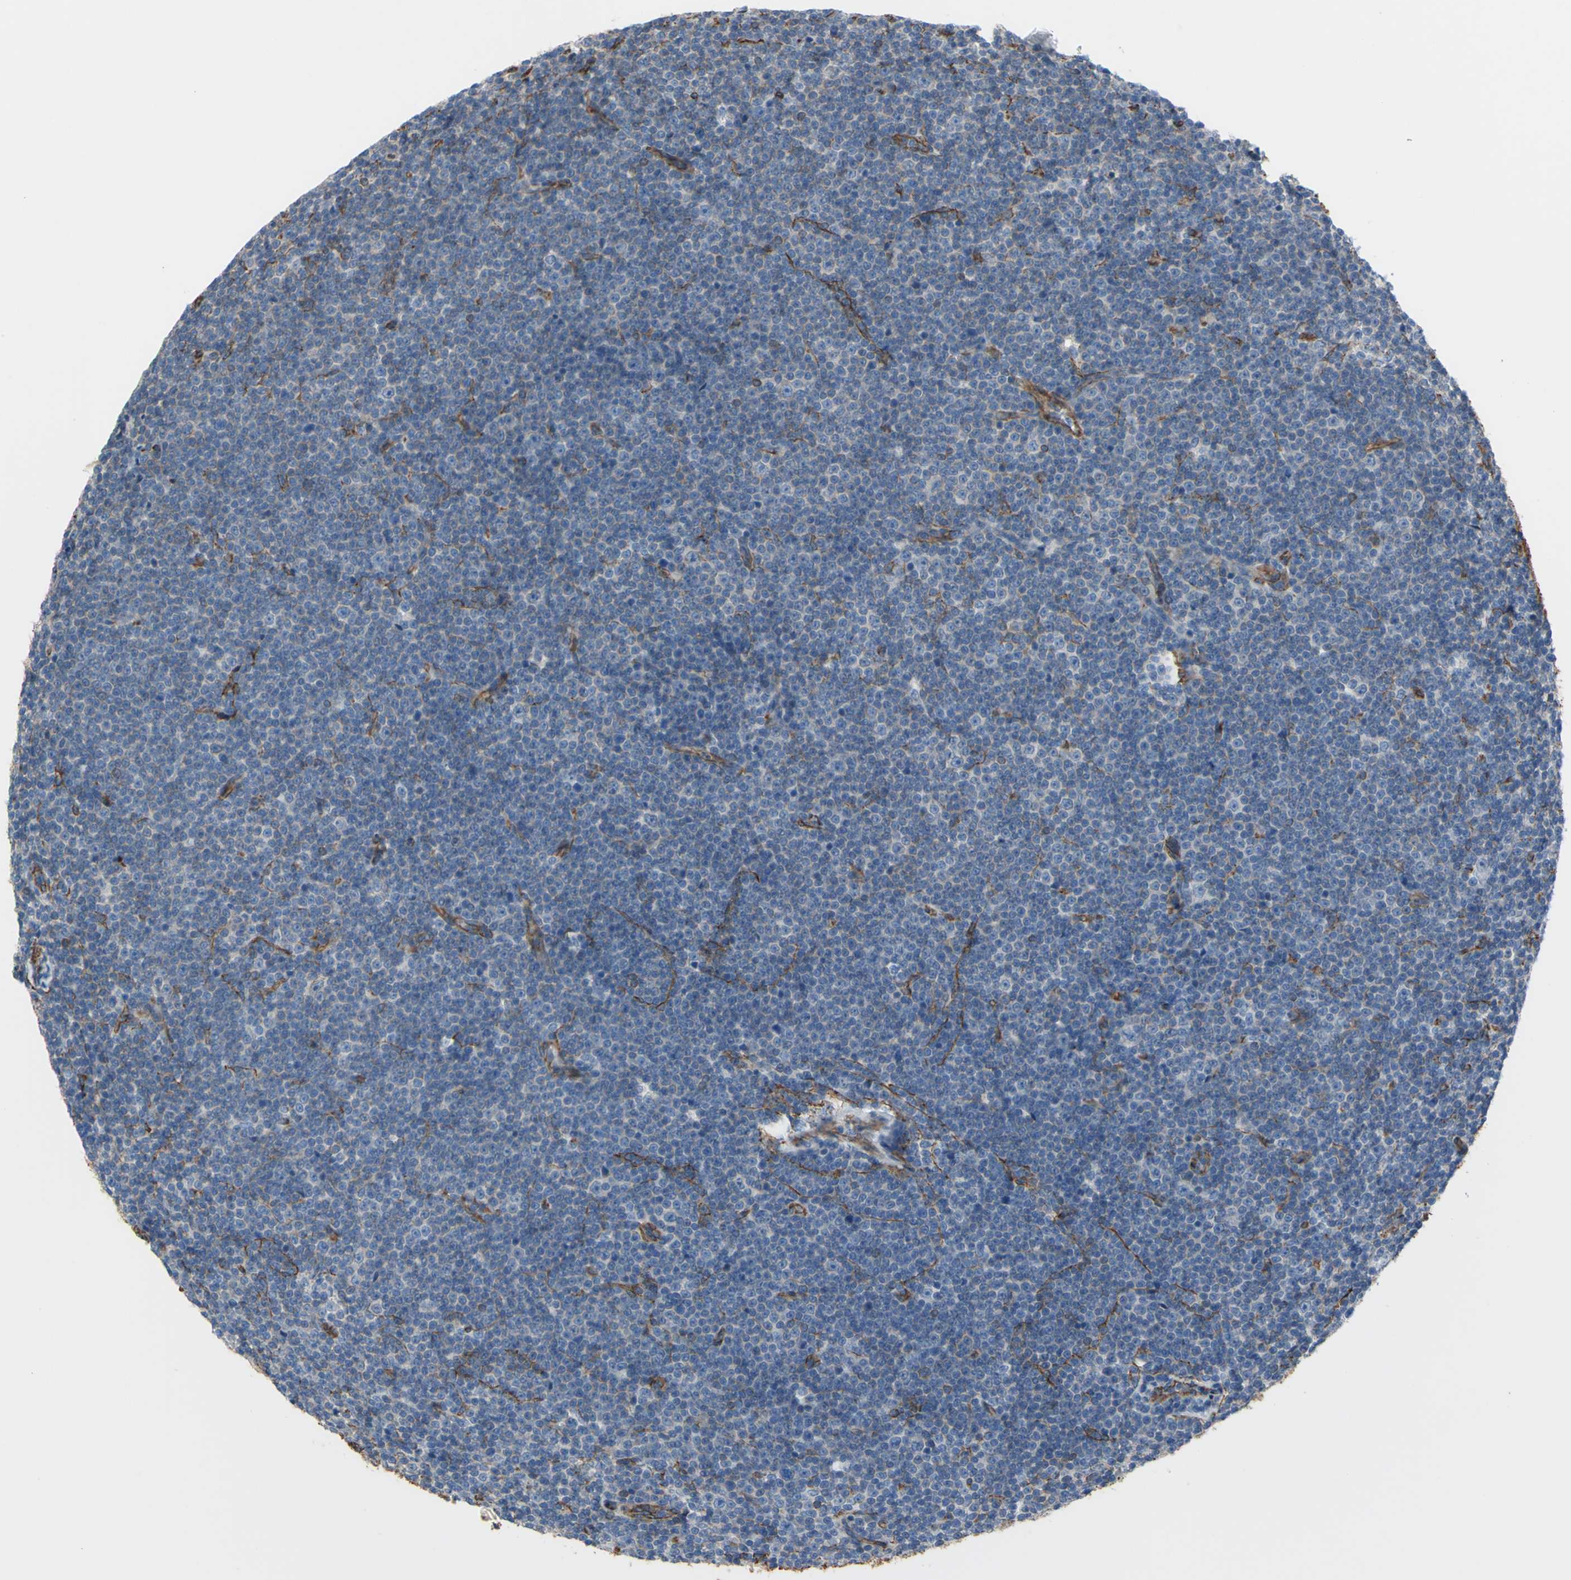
{"staining": {"intensity": "weak", "quantity": ">75%", "location": "cytoplasmic/membranous"}, "tissue": "lymphoma", "cell_type": "Tumor cells", "image_type": "cancer", "snomed": [{"axis": "morphology", "description": "Malignant lymphoma, non-Hodgkin's type, Low grade"}, {"axis": "topography", "description": "Lymph node"}], "caption": "Low-grade malignant lymphoma, non-Hodgkin's type tissue shows weak cytoplasmic/membranous staining in about >75% of tumor cells Nuclei are stained in blue.", "gene": "TPBG", "patient": {"sex": "female", "age": 67}}